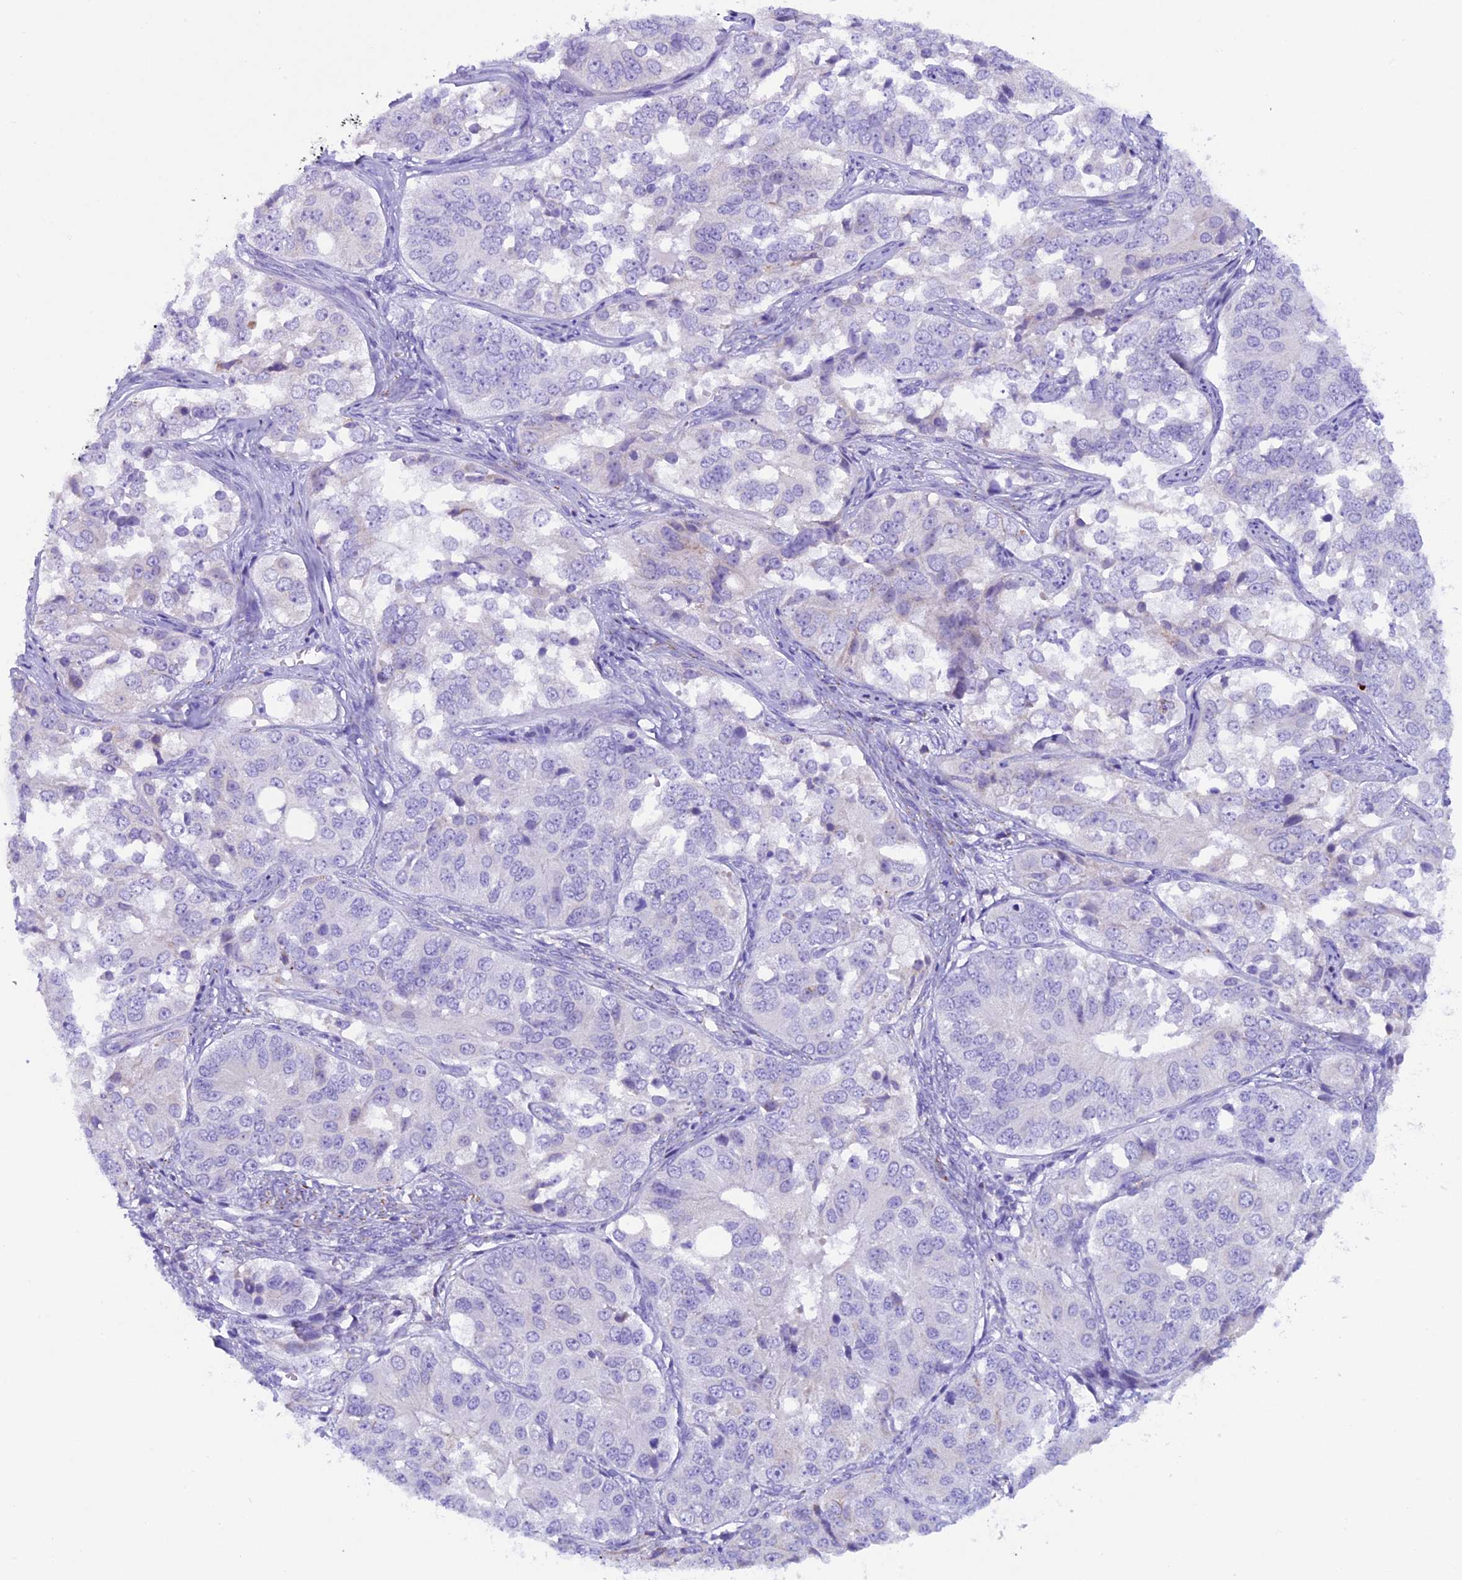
{"staining": {"intensity": "negative", "quantity": "none", "location": "none"}, "tissue": "ovarian cancer", "cell_type": "Tumor cells", "image_type": "cancer", "snomed": [{"axis": "morphology", "description": "Carcinoma, endometroid"}, {"axis": "topography", "description": "Ovary"}], "caption": "Immunohistochemistry photomicrograph of human ovarian cancer stained for a protein (brown), which reveals no positivity in tumor cells.", "gene": "RTTN", "patient": {"sex": "female", "age": 51}}